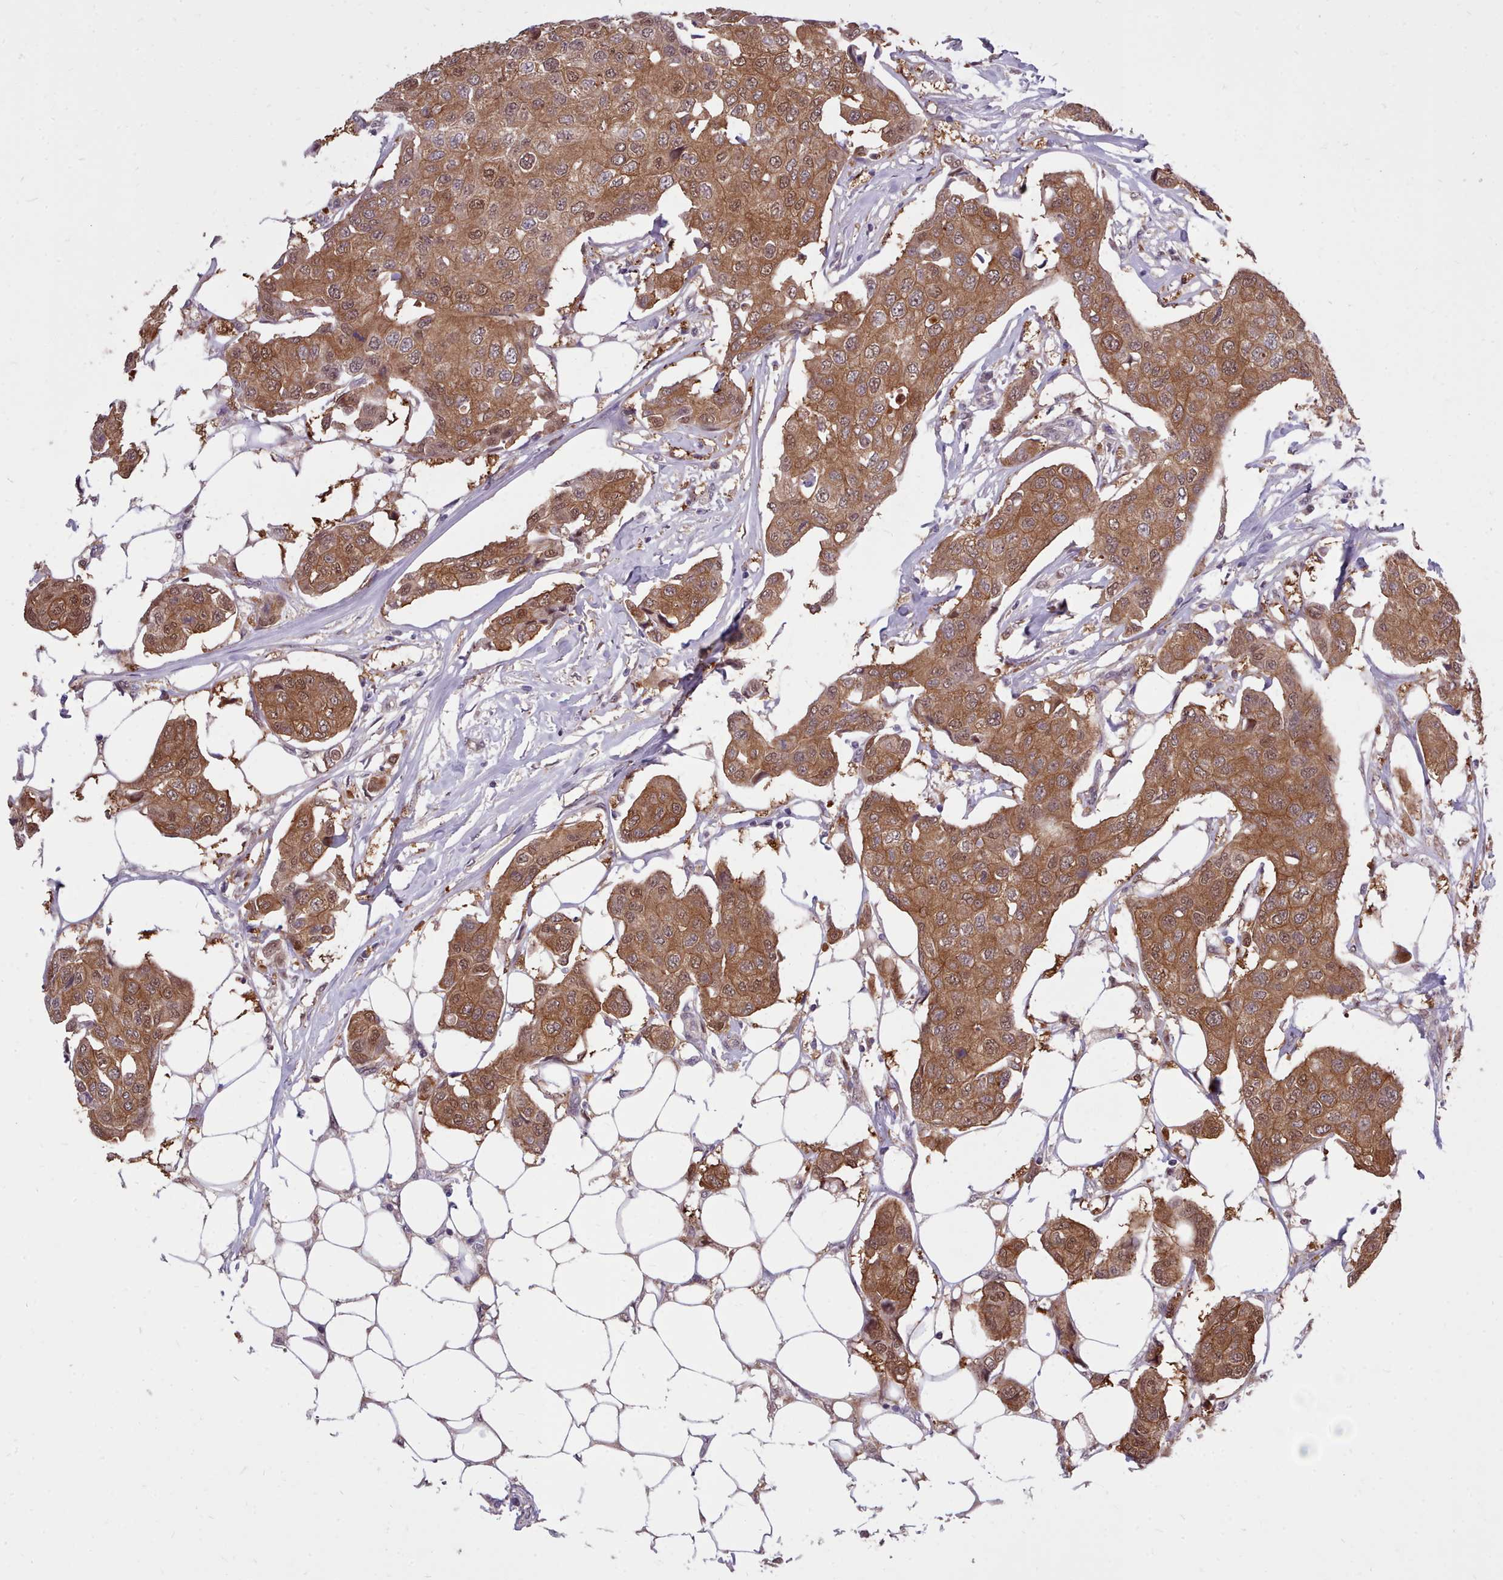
{"staining": {"intensity": "moderate", "quantity": ">75%", "location": "cytoplasmic/membranous,nuclear"}, "tissue": "breast cancer", "cell_type": "Tumor cells", "image_type": "cancer", "snomed": [{"axis": "morphology", "description": "Duct carcinoma"}, {"axis": "topography", "description": "Breast"}, {"axis": "topography", "description": "Lymph node"}], "caption": "High-magnification brightfield microscopy of breast infiltrating ductal carcinoma stained with DAB (3,3'-diaminobenzidine) (brown) and counterstained with hematoxylin (blue). tumor cells exhibit moderate cytoplasmic/membranous and nuclear expression is appreciated in approximately>75% of cells.", "gene": "AHCY", "patient": {"sex": "female", "age": 80}}